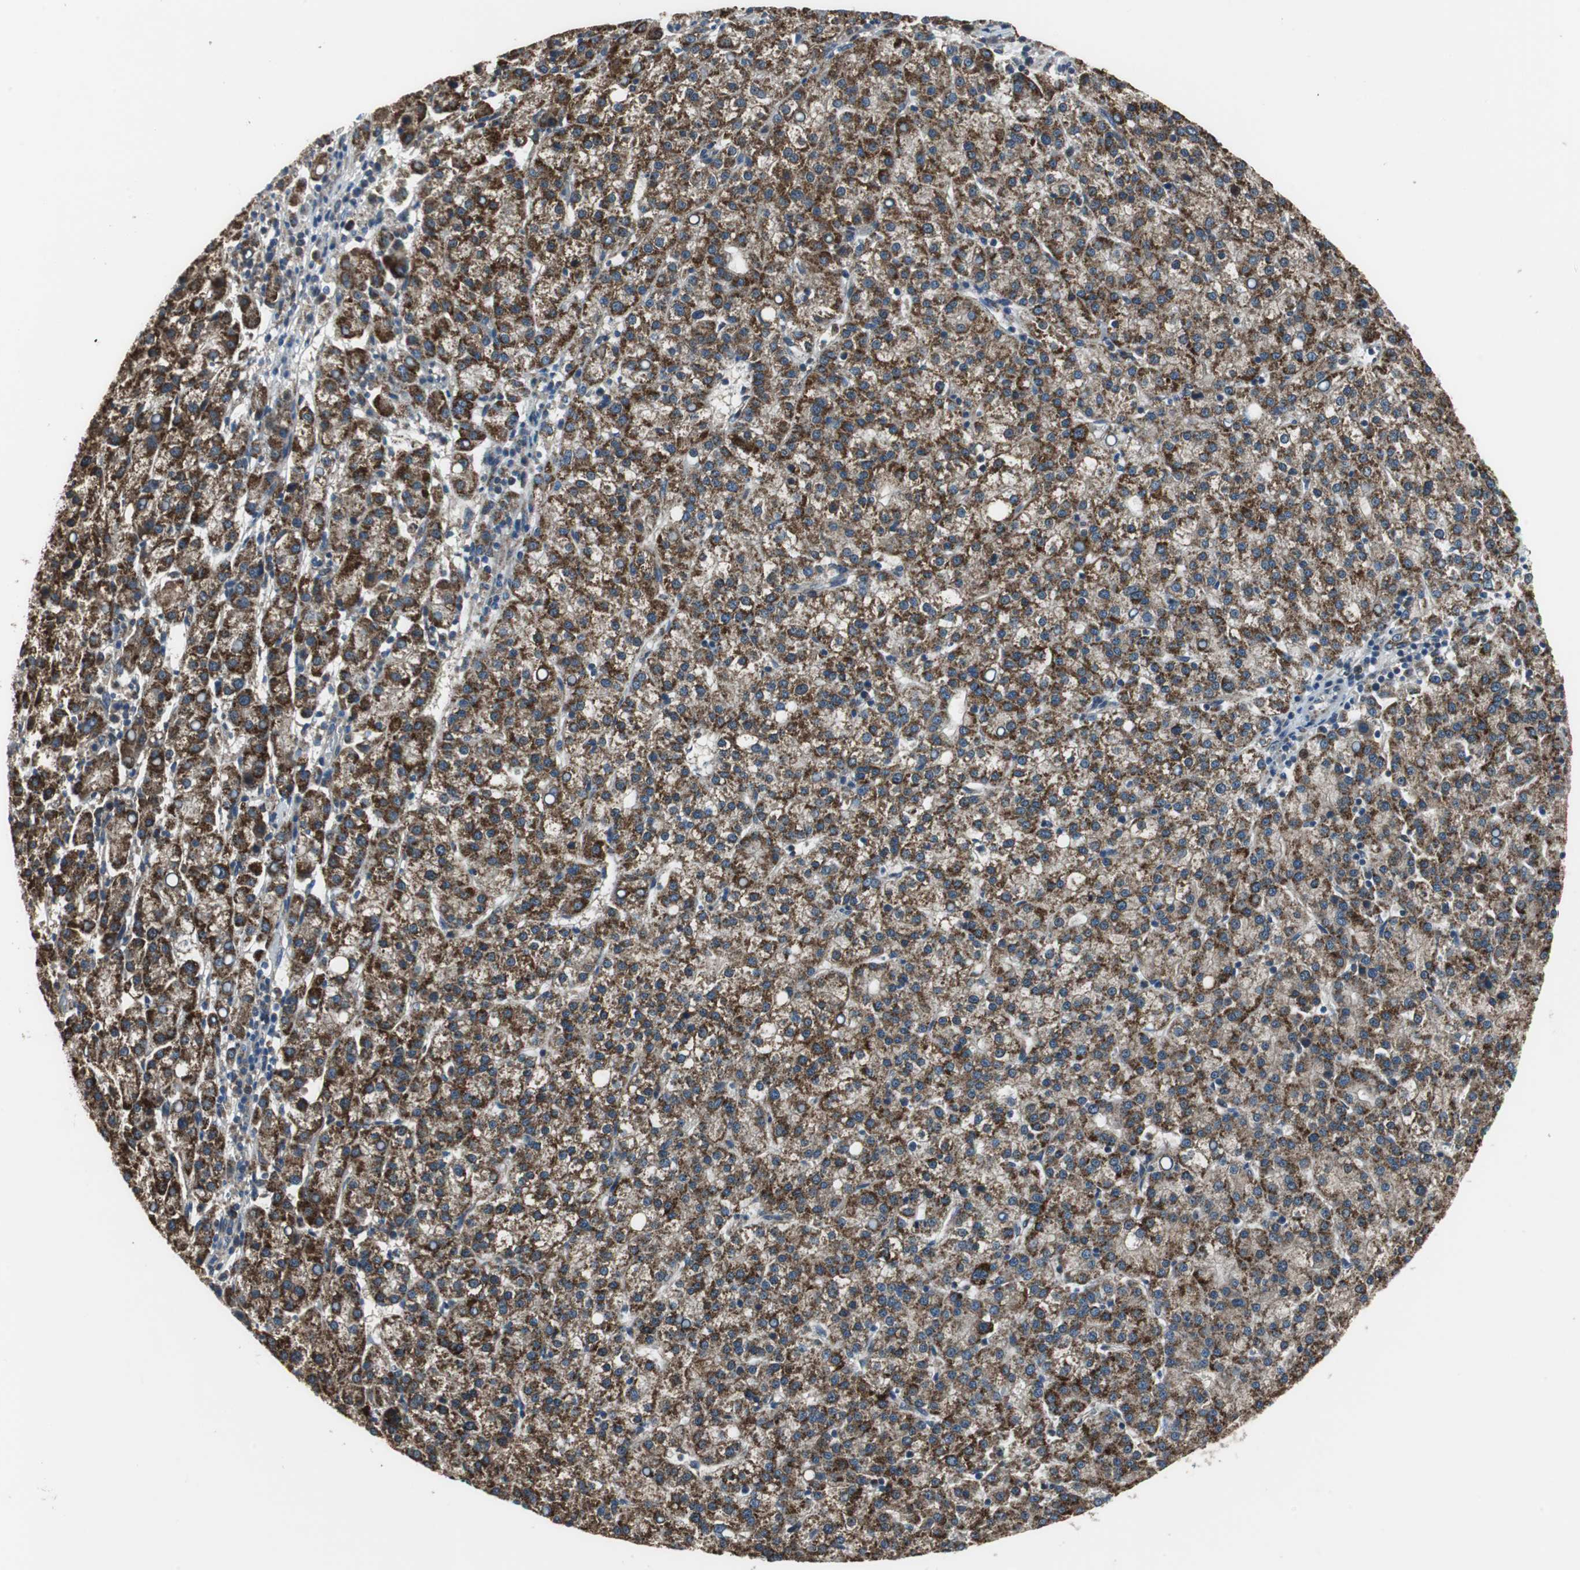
{"staining": {"intensity": "strong", "quantity": ">75%", "location": "cytoplasmic/membranous"}, "tissue": "liver cancer", "cell_type": "Tumor cells", "image_type": "cancer", "snomed": [{"axis": "morphology", "description": "Carcinoma, Hepatocellular, NOS"}, {"axis": "topography", "description": "Liver"}], "caption": "Protein analysis of hepatocellular carcinoma (liver) tissue exhibits strong cytoplasmic/membranous positivity in about >75% of tumor cells.", "gene": "PI4KB", "patient": {"sex": "female", "age": 58}}